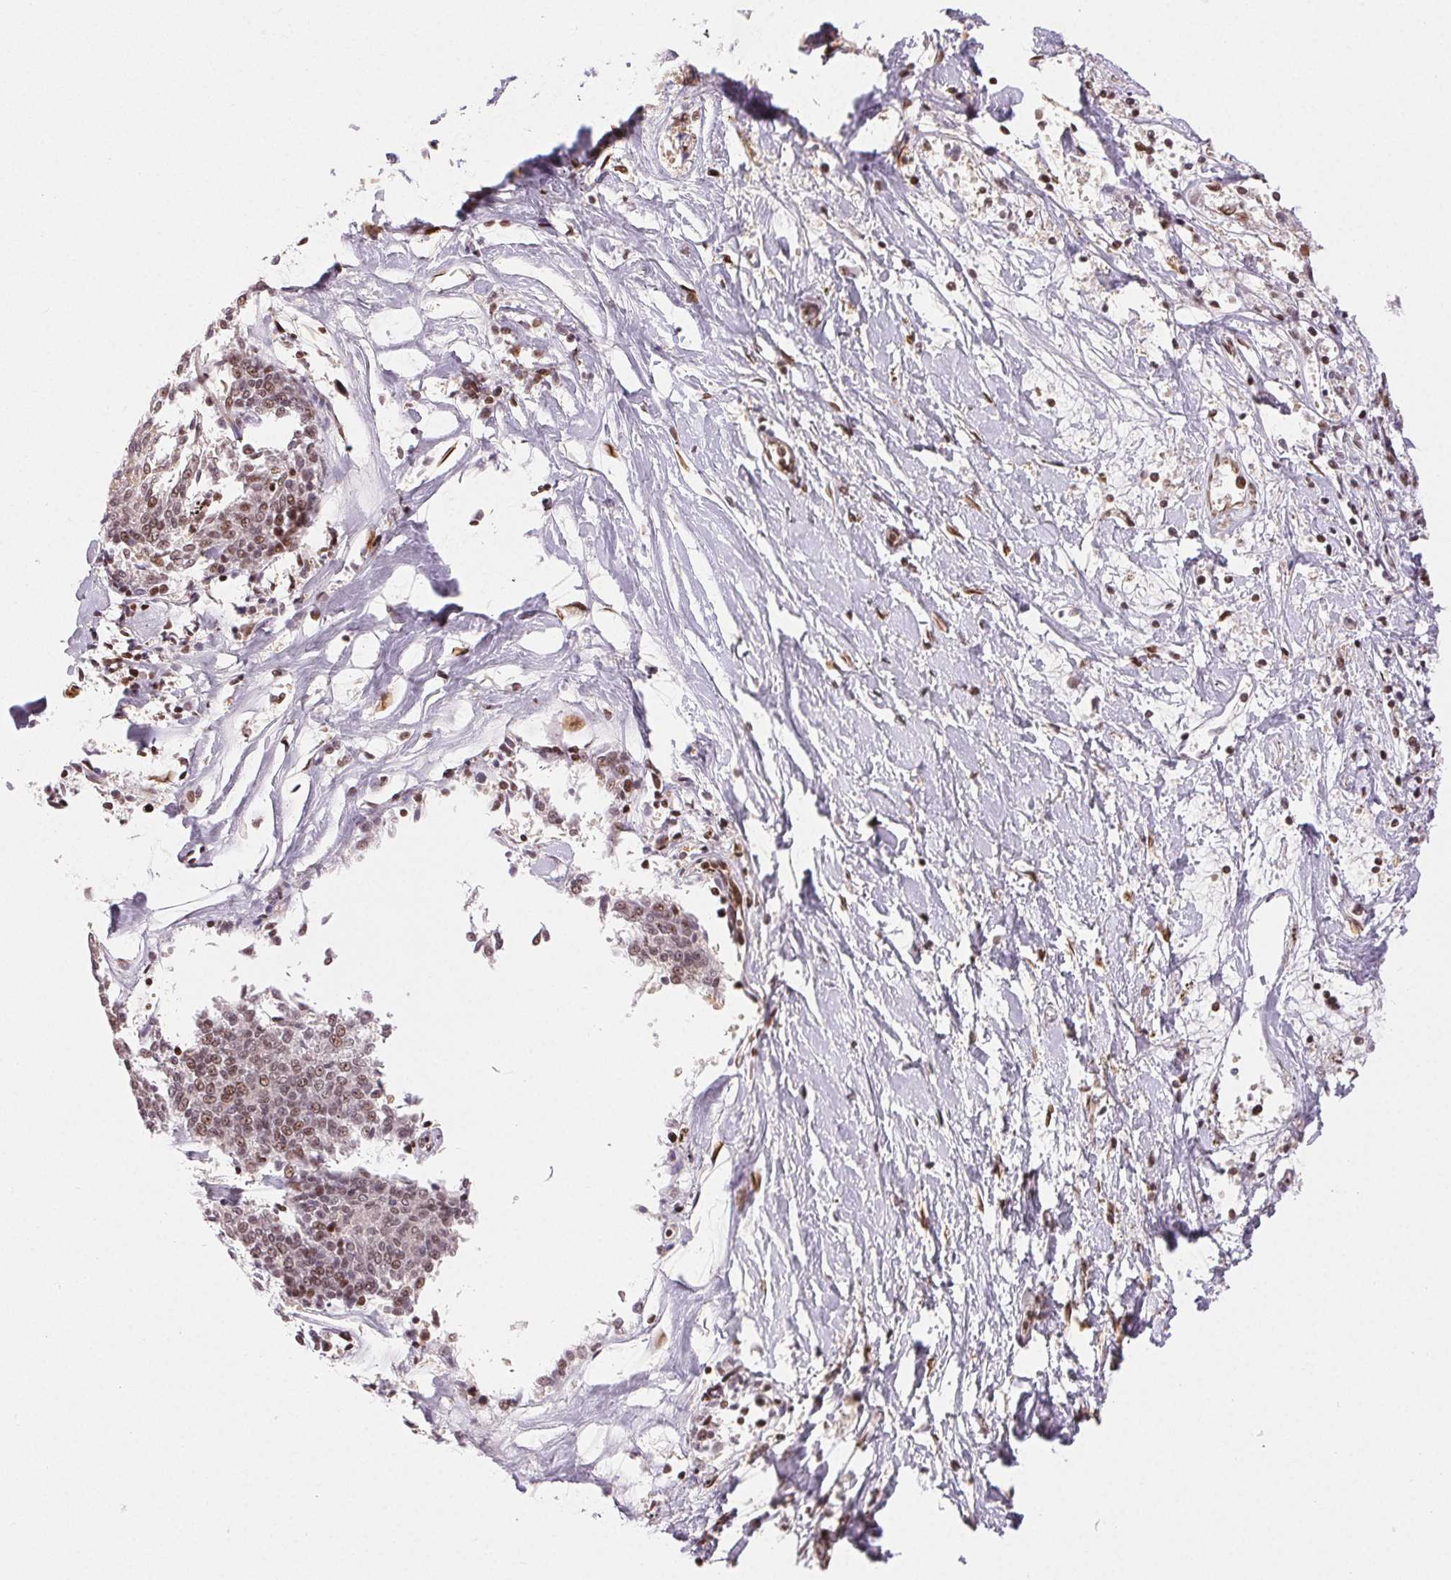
{"staining": {"intensity": "weak", "quantity": "<25%", "location": "nuclear"}, "tissue": "melanoma", "cell_type": "Tumor cells", "image_type": "cancer", "snomed": [{"axis": "morphology", "description": "Malignant melanoma, NOS"}, {"axis": "topography", "description": "Skin"}], "caption": "Melanoma was stained to show a protein in brown. There is no significant staining in tumor cells. (DAB (3,3'-diaminobenzidine) immunohistochemistry visualized using brightfield microscopy, high magnification).", "gene": "ZNF80", "patient": {"sex": "female", "age": 72}}